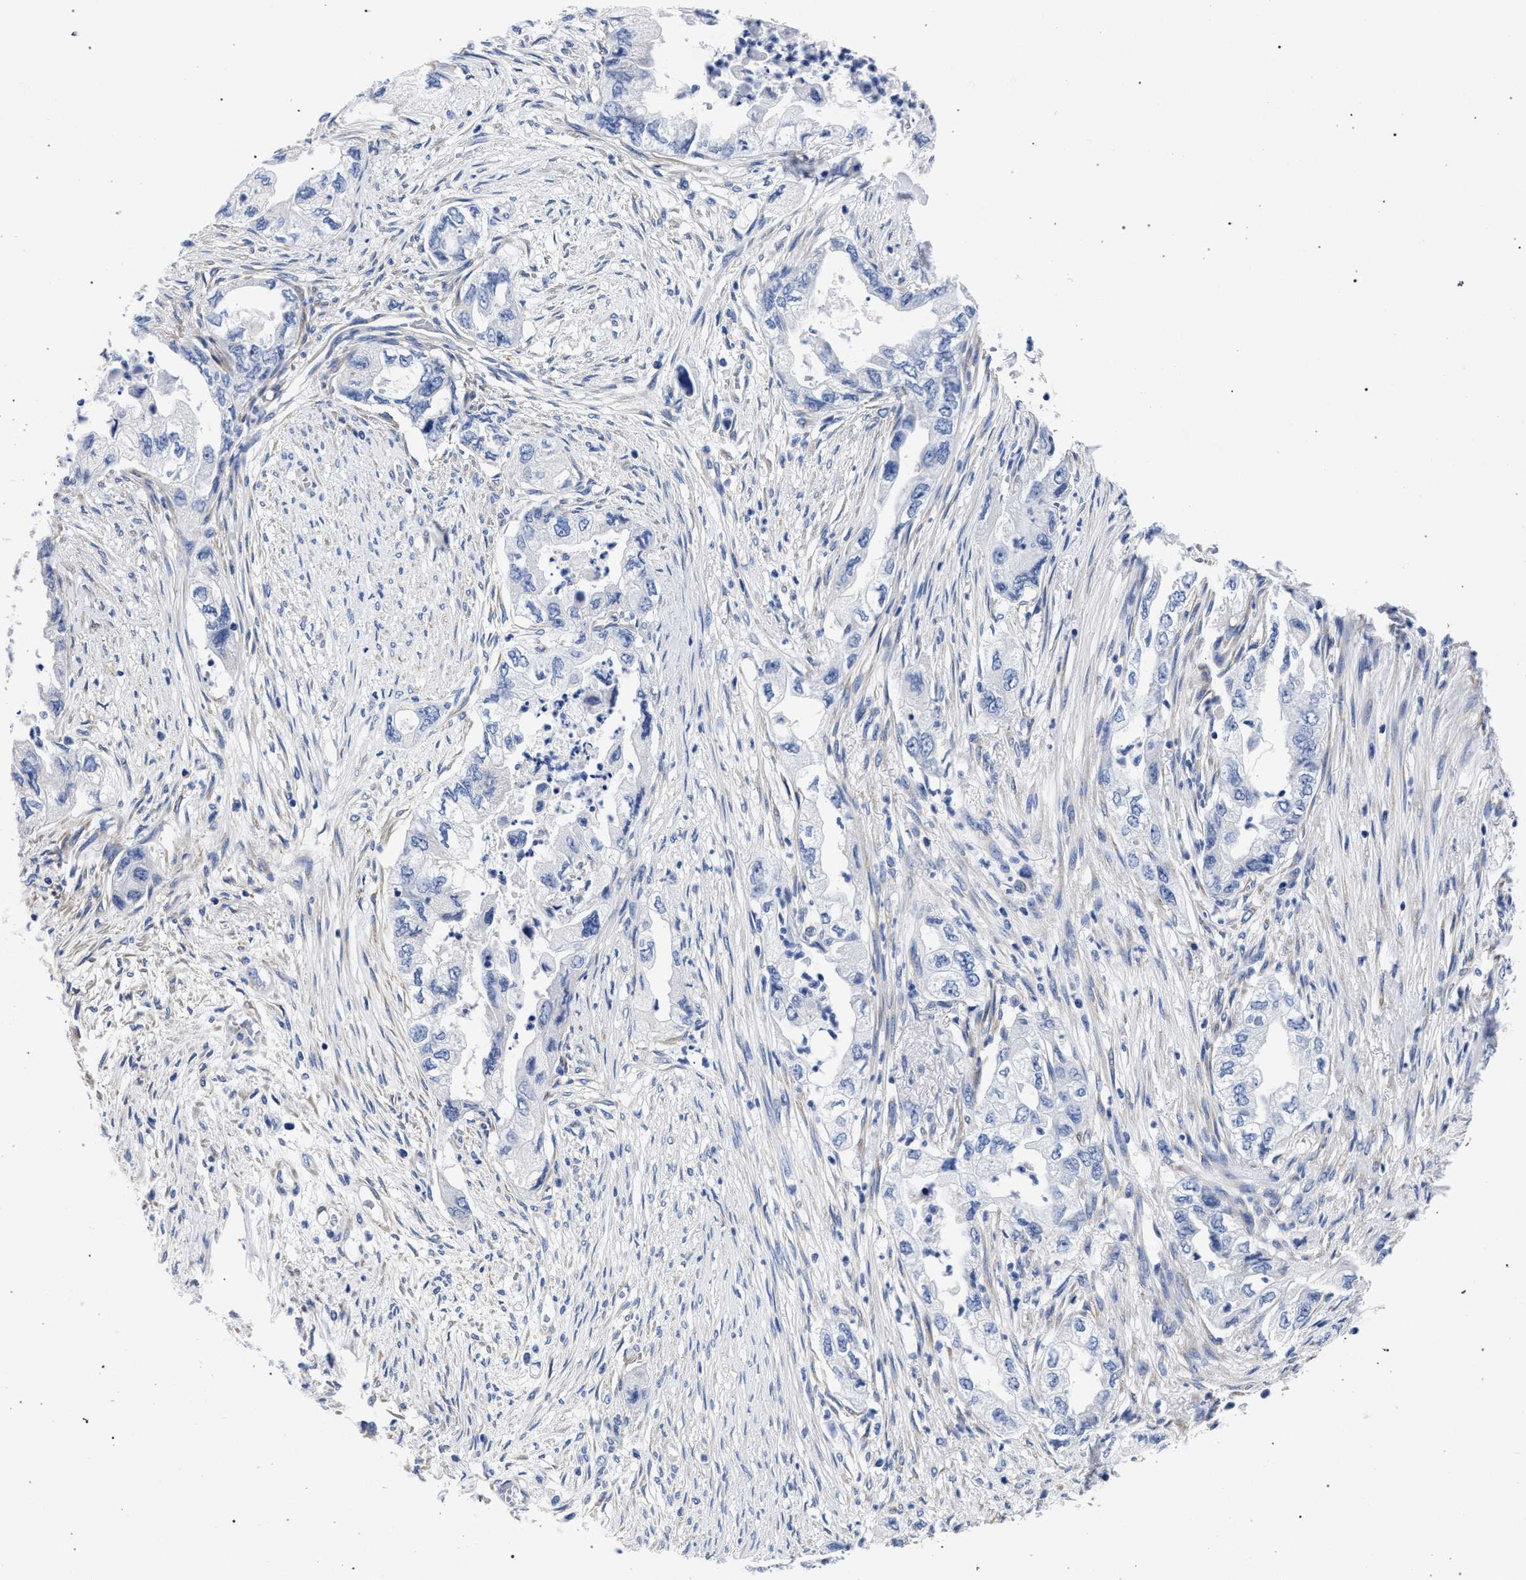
{"staining": {"intensity": "negative", "quantity": "none", "location": "none"}, "tissue": "pancreatic cancer", "cell_type": "Tumor cells", "image_type": "cancer", "snomed": [{"axis": "morphology", "description": "Adenocarcinoma, NOS"}, {"axis": "topography", "description": "Pancreas"}], "caption": "An image of pancreatic cancer (adenocarcinoma) stained for a protein reveals no brown staining in tumor cells. (Immunohistochemistry, brightfield microscopy, high magnification).", "gene": "AKAP4", "patient": {"sex": "female", "age": 73}}